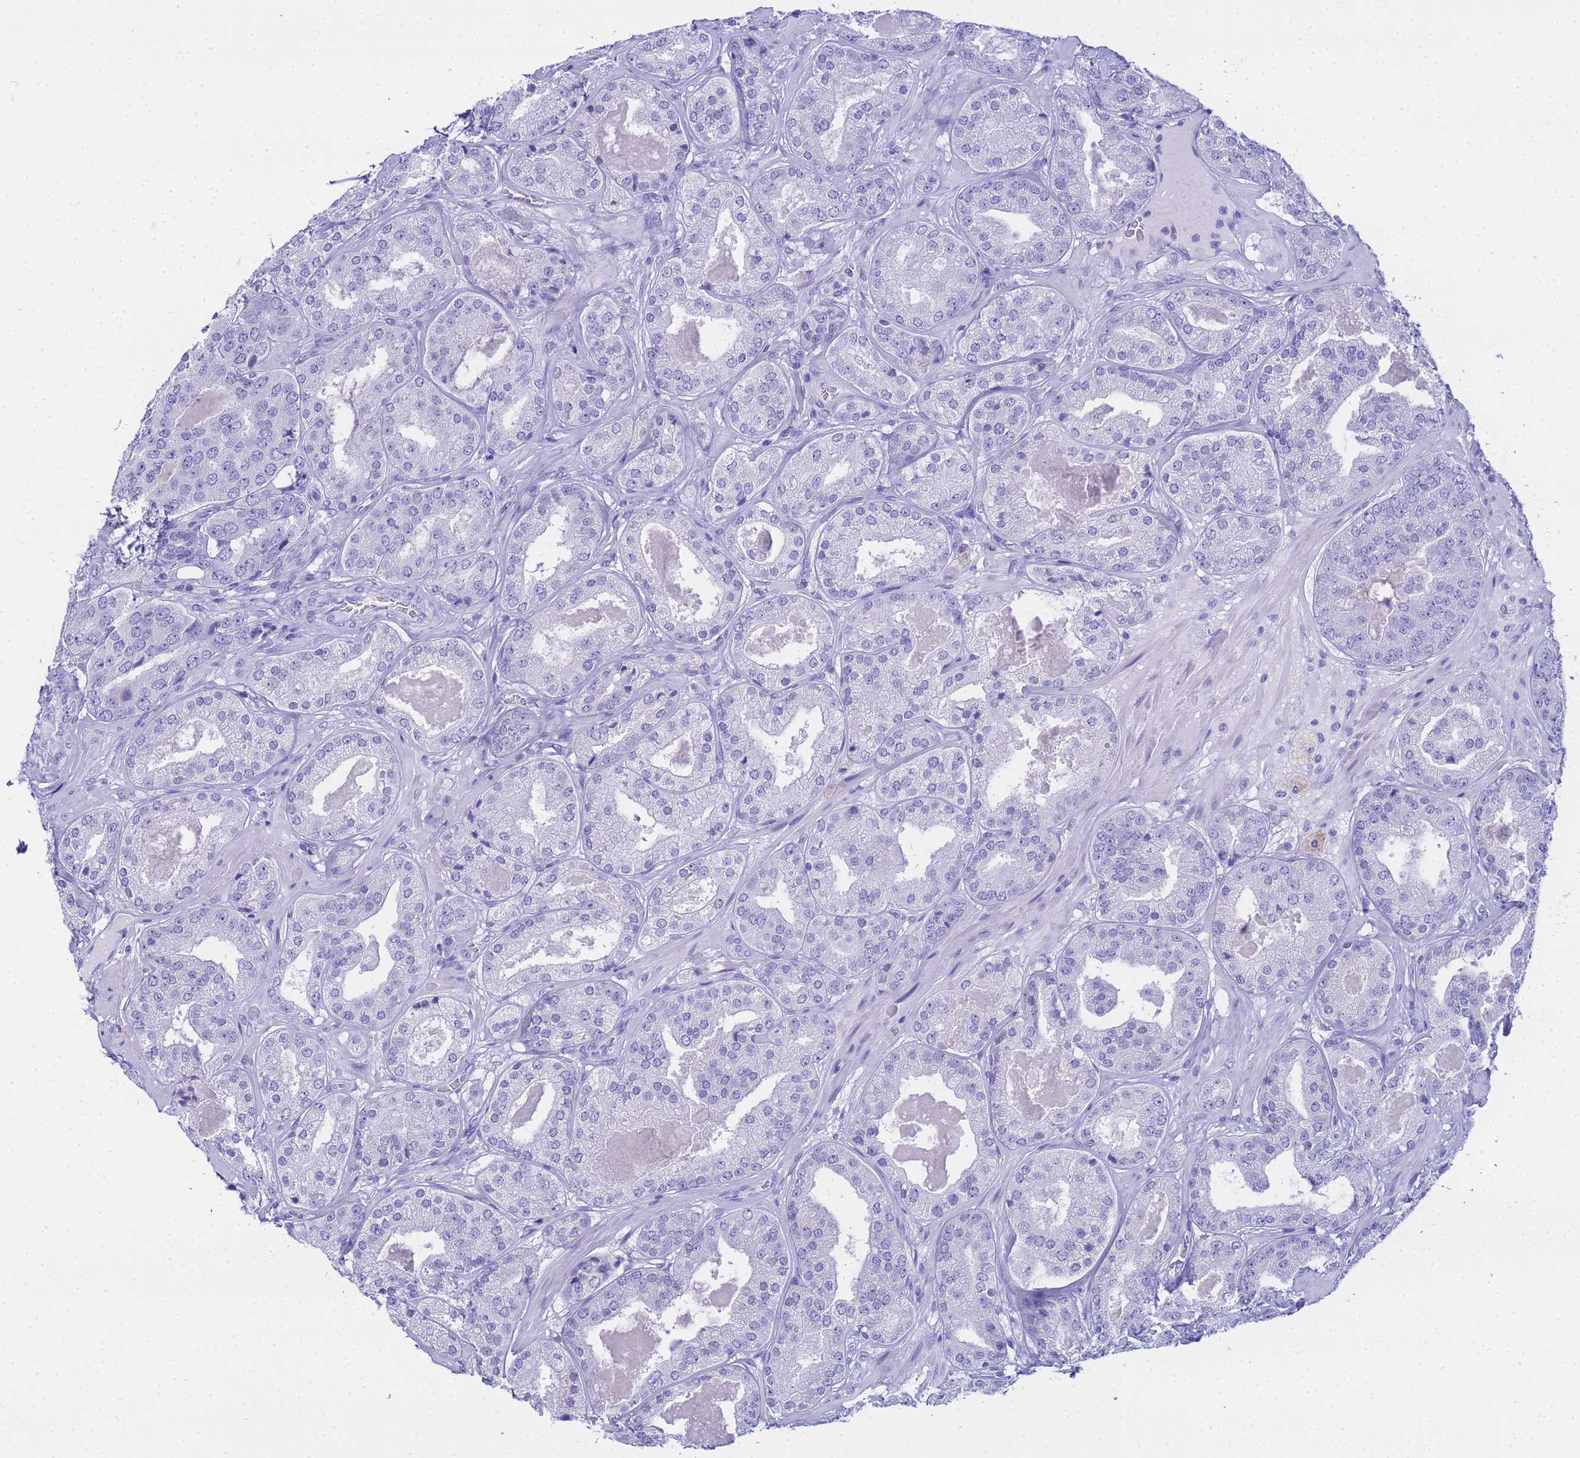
{"staining": {"intensity": "negative", "quantity": "none", "location": "none"}, "tissue": "prostate cancer", "cell_type": "Tumor cells", "image_type": "cancer", "snomed": [{"axis": "morphology", "description": "Adenocarcinoma, High grade"}, {"axis": "topography", "description": "Prostate"}], "caption": "Tumor cells are negative for protein expression in human adenocarcinoma (high-grade) (prostate).", "gene": "AQP12A", "patient": {"sex": "male", "age": 63}}